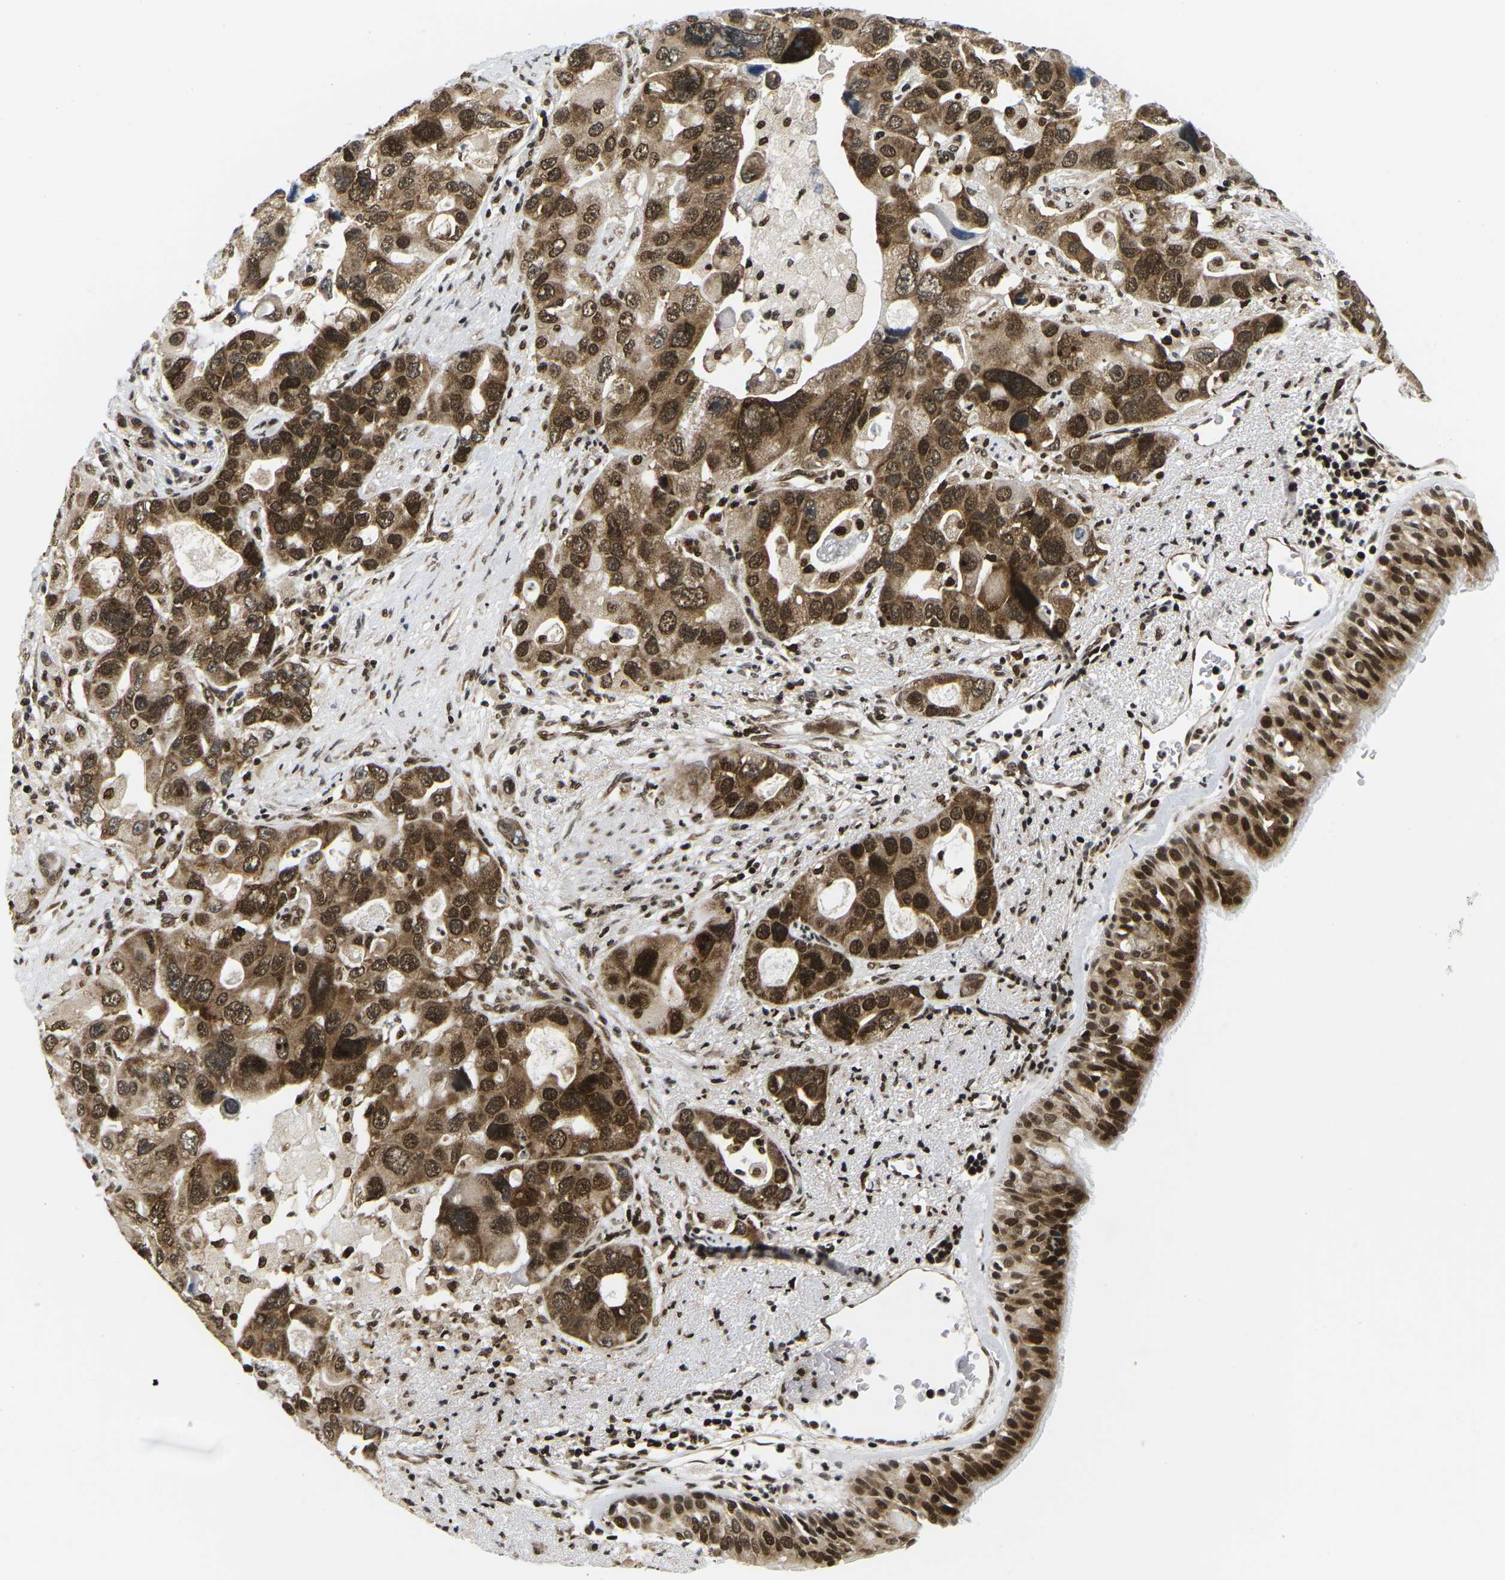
{"staining": {"intensity": "strong", "quantity": ">75%", "location": "cytoplasmic/membranous,nuclear"}, "tissue": "bronchus", "cell_type": "Respiratory epithelial cells", "image_type": "normal", "snomed": [{"axis": "morphology", "description": "Normal tissue, NOS"}, {"axis": "morphology", "description": "Adenocarcinoma, NOS"}, {"axis": "morphology", "description": "Adenocarcinoma, metastatic, NOS"}, {"axis": "topography", "description": "Lymph node"}, {"axis": "topography", "description": "Bronchus"}, {"axis": "topography", "description": "Lung"}], "caption": "About >75% of respiratory epithelial cells in normal human bronchus show strong cytoplasmic/membranous,nuclear protein staining as visualized by brown immunohistochemical staining.", "gene": "CELF1", "patient": {"sex": "female", "age": 54}}